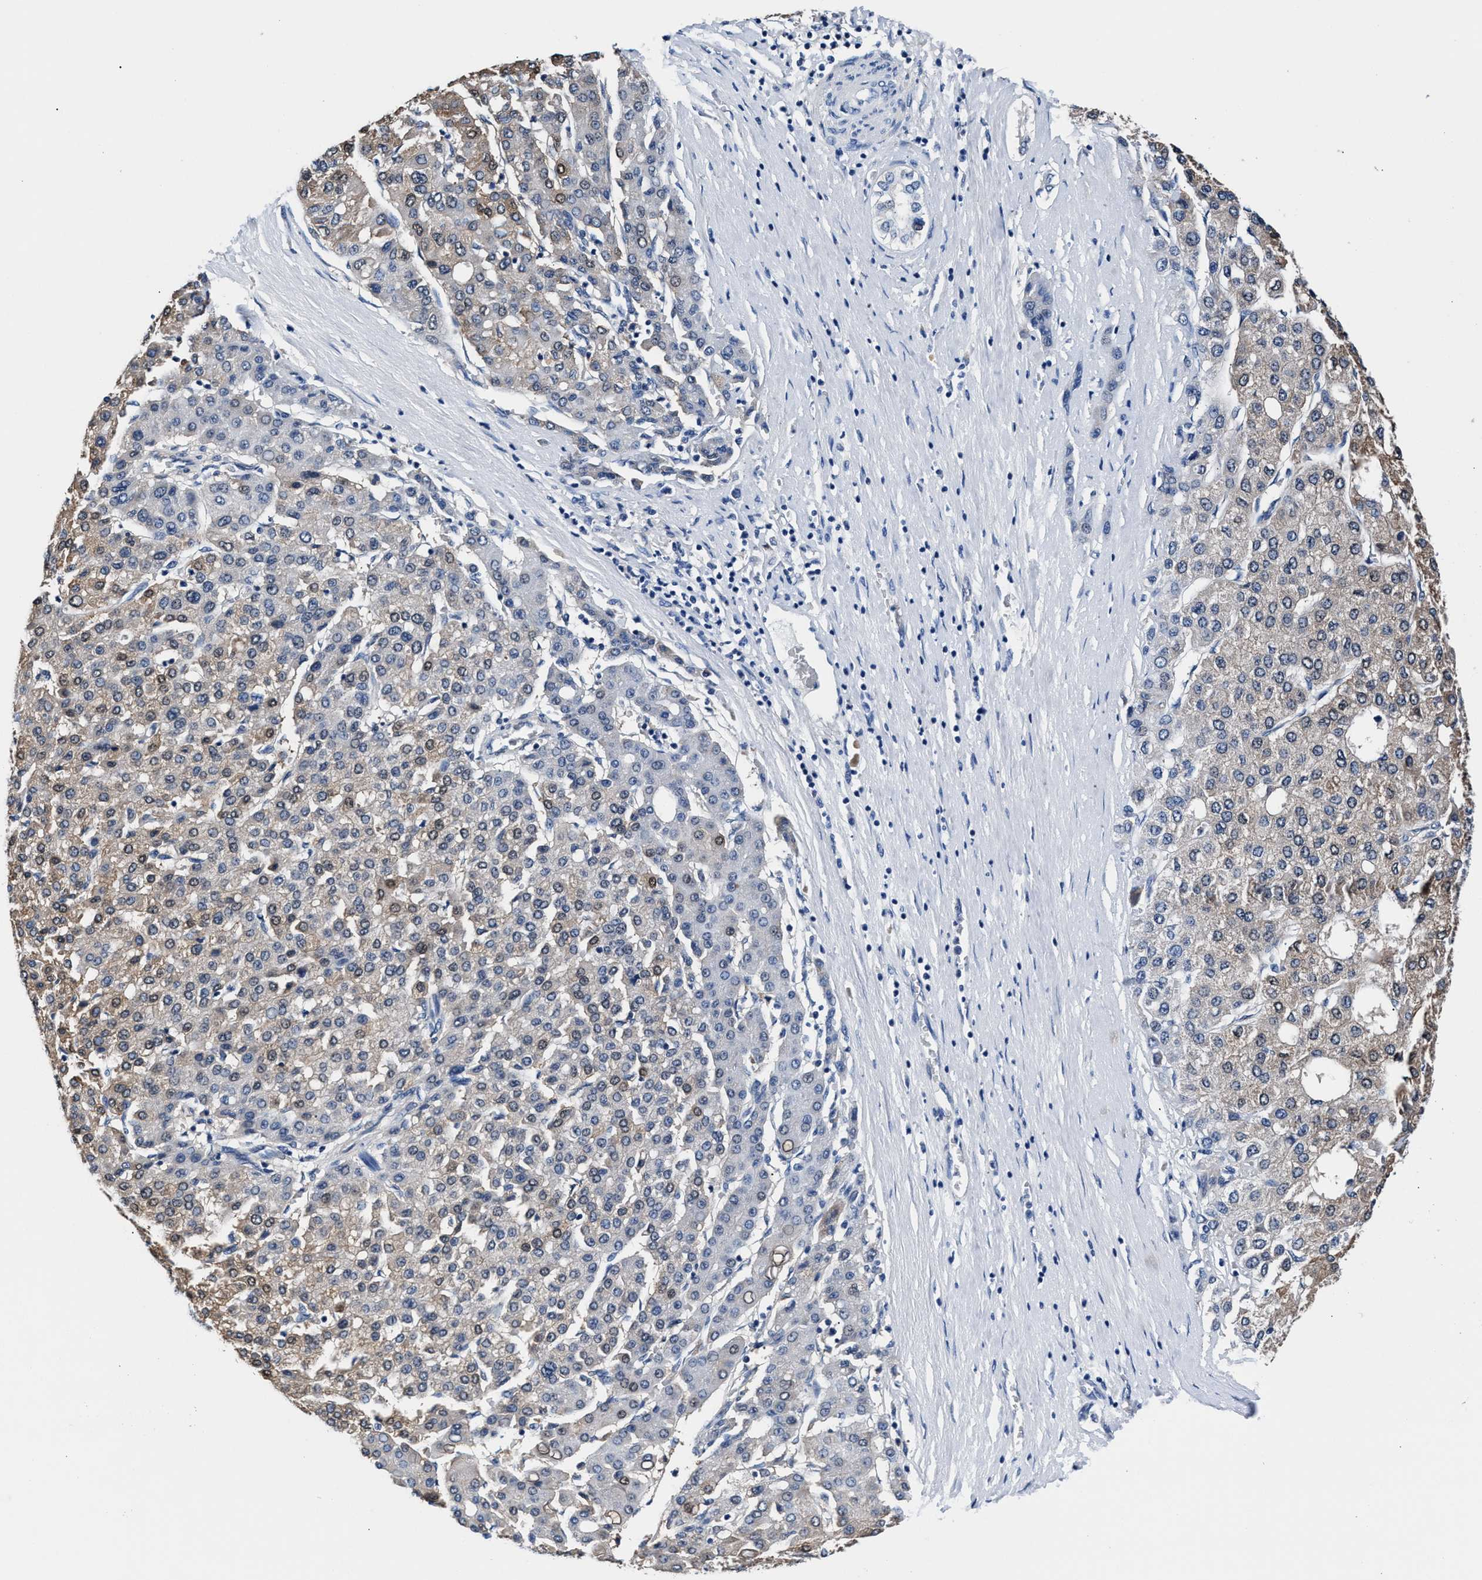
{"staining": {"intensity": "weak", "quantity": "25%-75%", "location": "cytoplasmic/membranous"}, "tissue": "liver cancer", "cell_type": "Tumor cells", "image_type": "cancer", "snomed": [{"axis": "morphology", "description": "Carcinoma, Hepatocellular, NOS"}, {"axis": "topography", "description": "Liver"}], "caption": "Liver cancer stained with a protein marker exhibits weak staining in tumor cells.", "gene": "GSTM1", "patient": {"sex": "male", "age": 65}}